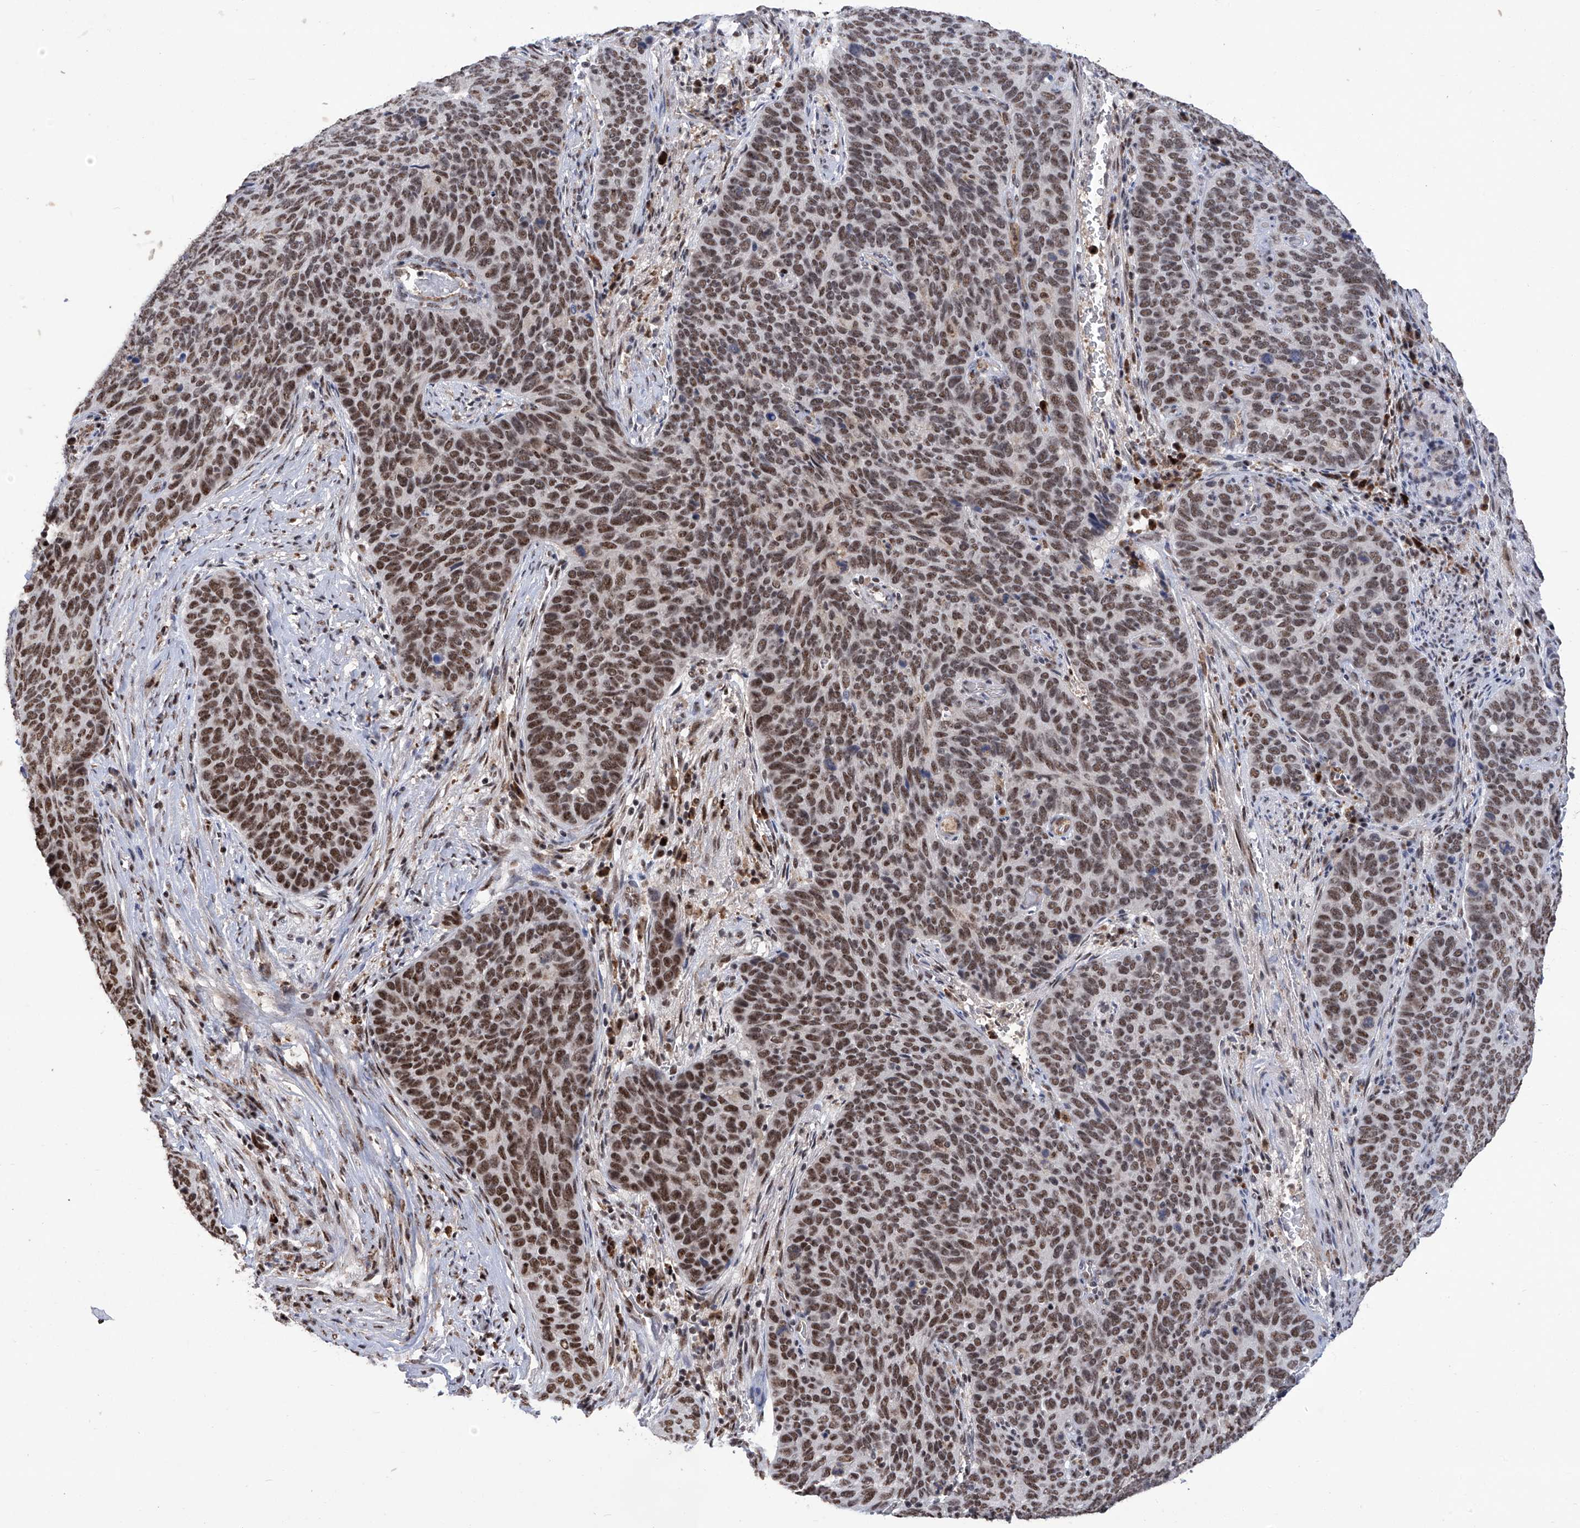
{"staining": {"intensity": "moderate", "quantity": ">75%", "location": "nuclear"}, "tissue": "cervical cancer", "cell_type": "Tumor cells", "image_type": "cancer", "snomed": [{"axis": "morphology", "description": "Squamous cell carcinoma, NOS"}, {"axis": "topography", "description": "Cervix"}], "caption": "Immunohistochemistry of cervical squamous cell carcinoma shows medium levels of moderate nuclear staining in about >75% of tumor cells. (DAB (3,3'-diaminobenzidine) IHC, brown staining for protein, blue staining for nuclei).", "gene": "FBXL4", "patient": {"sex": "female", "age": 60}}